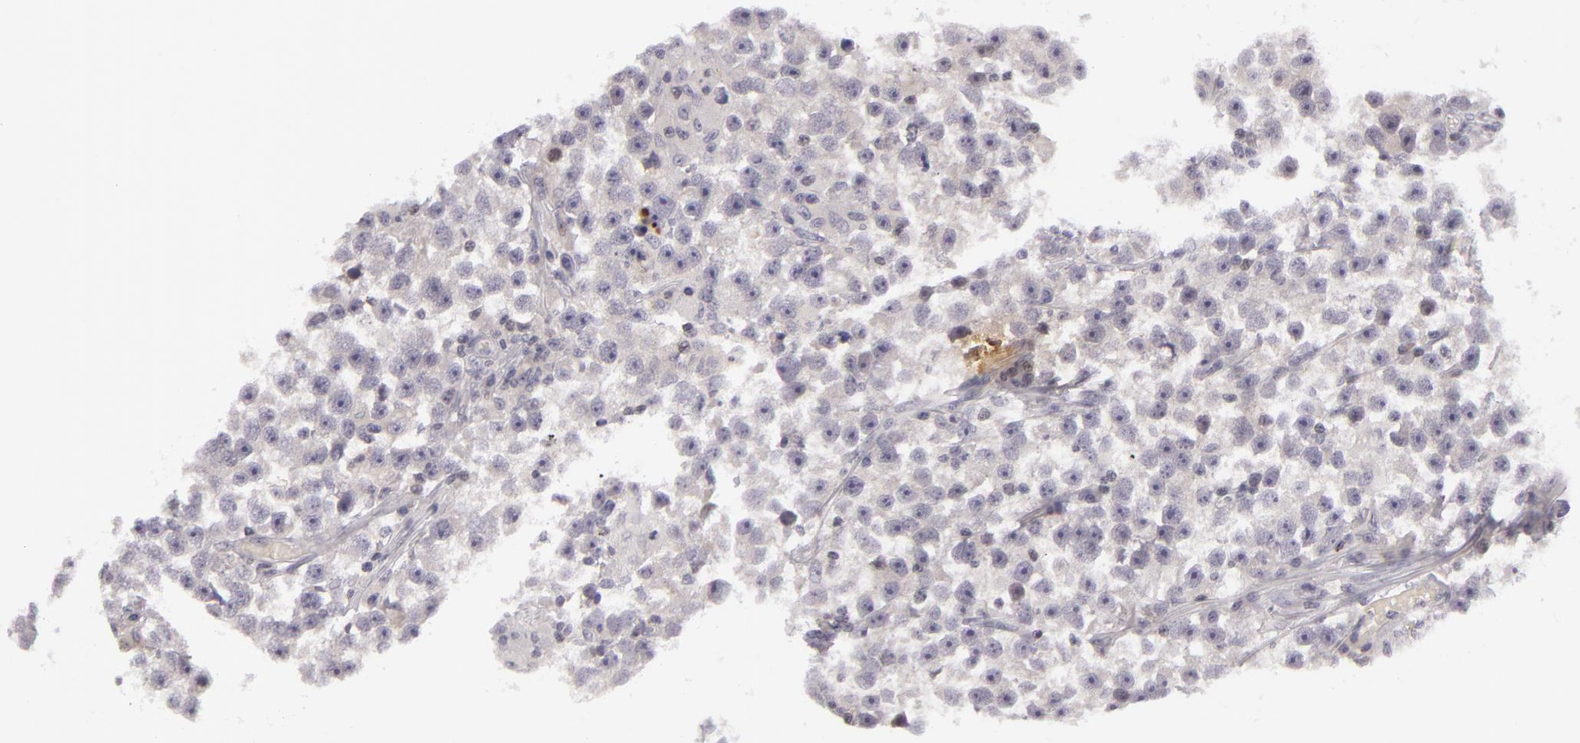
{"staining": {"intensity": "negative", "quantity": "none", "location": "none"}, "tissue": "testis cancer", "cell_type": "Tumor cells", "image_type": "cancer", "snomed": [{"axis": "morphology", "description": "Seminoma, NOS"}, {"axis": "topography", "description": "Testis"}], "caption": "Seminoma (testis) was stained to show a protein in brown. There is no significant positivity in tumor cells. (Immunohistochemistry, brightfield microscopy, high magnification).", "gene": "CTNNB1", "patient": {"sex": "male", "age": 33}}